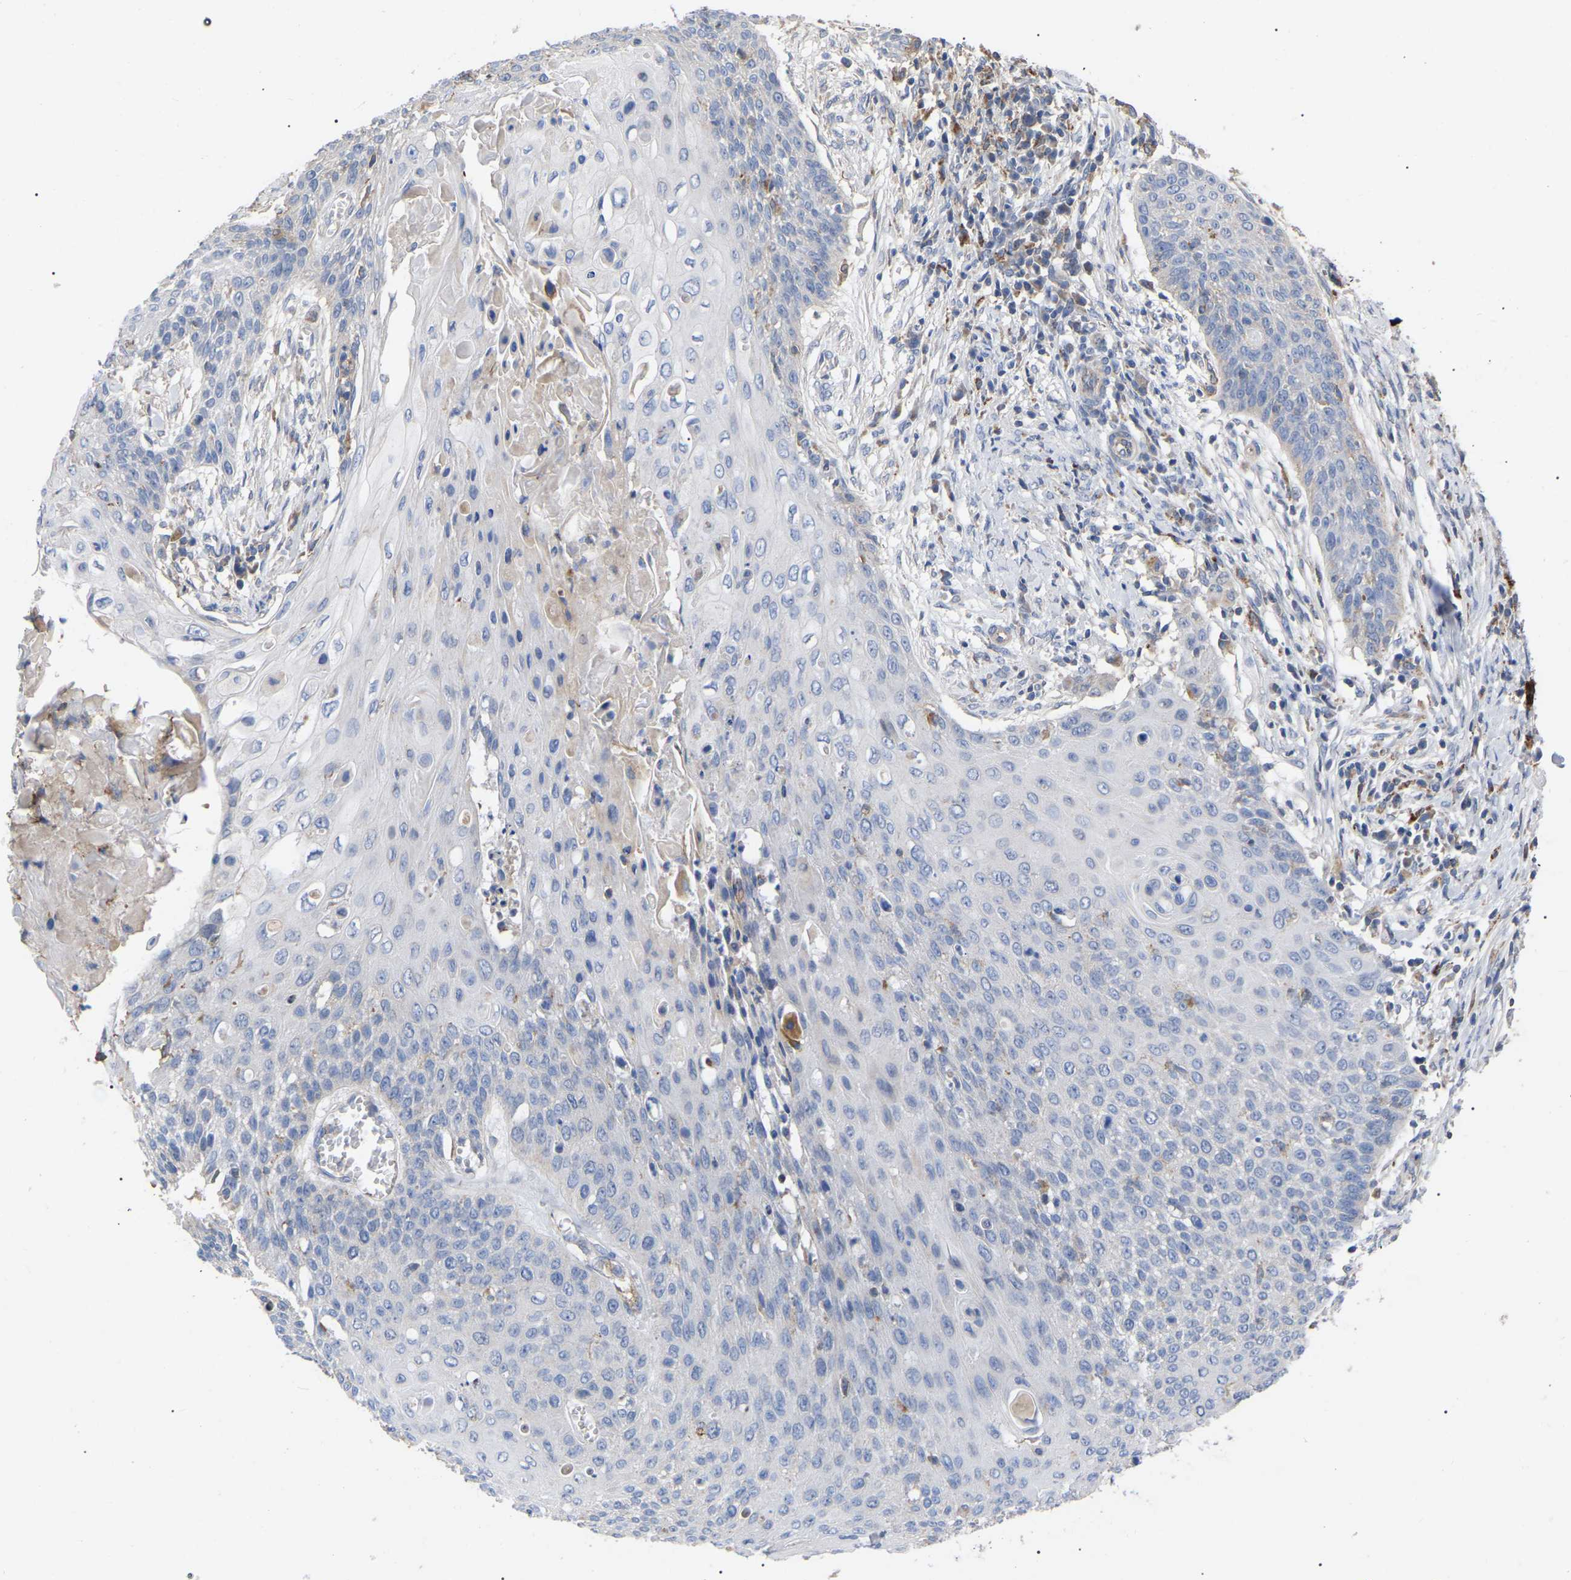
{"staining": {"intensity": "negative", "quantity": "none", "location": "none"}, "tissue": "cervical cancer", "cell_type": "Tumor cells", "image_type": "cancer", "snomed": [{"axis": "morphology", "description": "Squamous cell carcinoma, NOS"}, {"axis": "topography", "description": "Cervix"}], "caption": "Tumor cells are negative for brown protein staining in cervical squamous cell carcinoma. (DAB (3,3'-diaminobenzidine) IHC with hematoxylin counter stain).", "gene": "FAM171A2", "patient": {"sex": "female", "age": 39}}